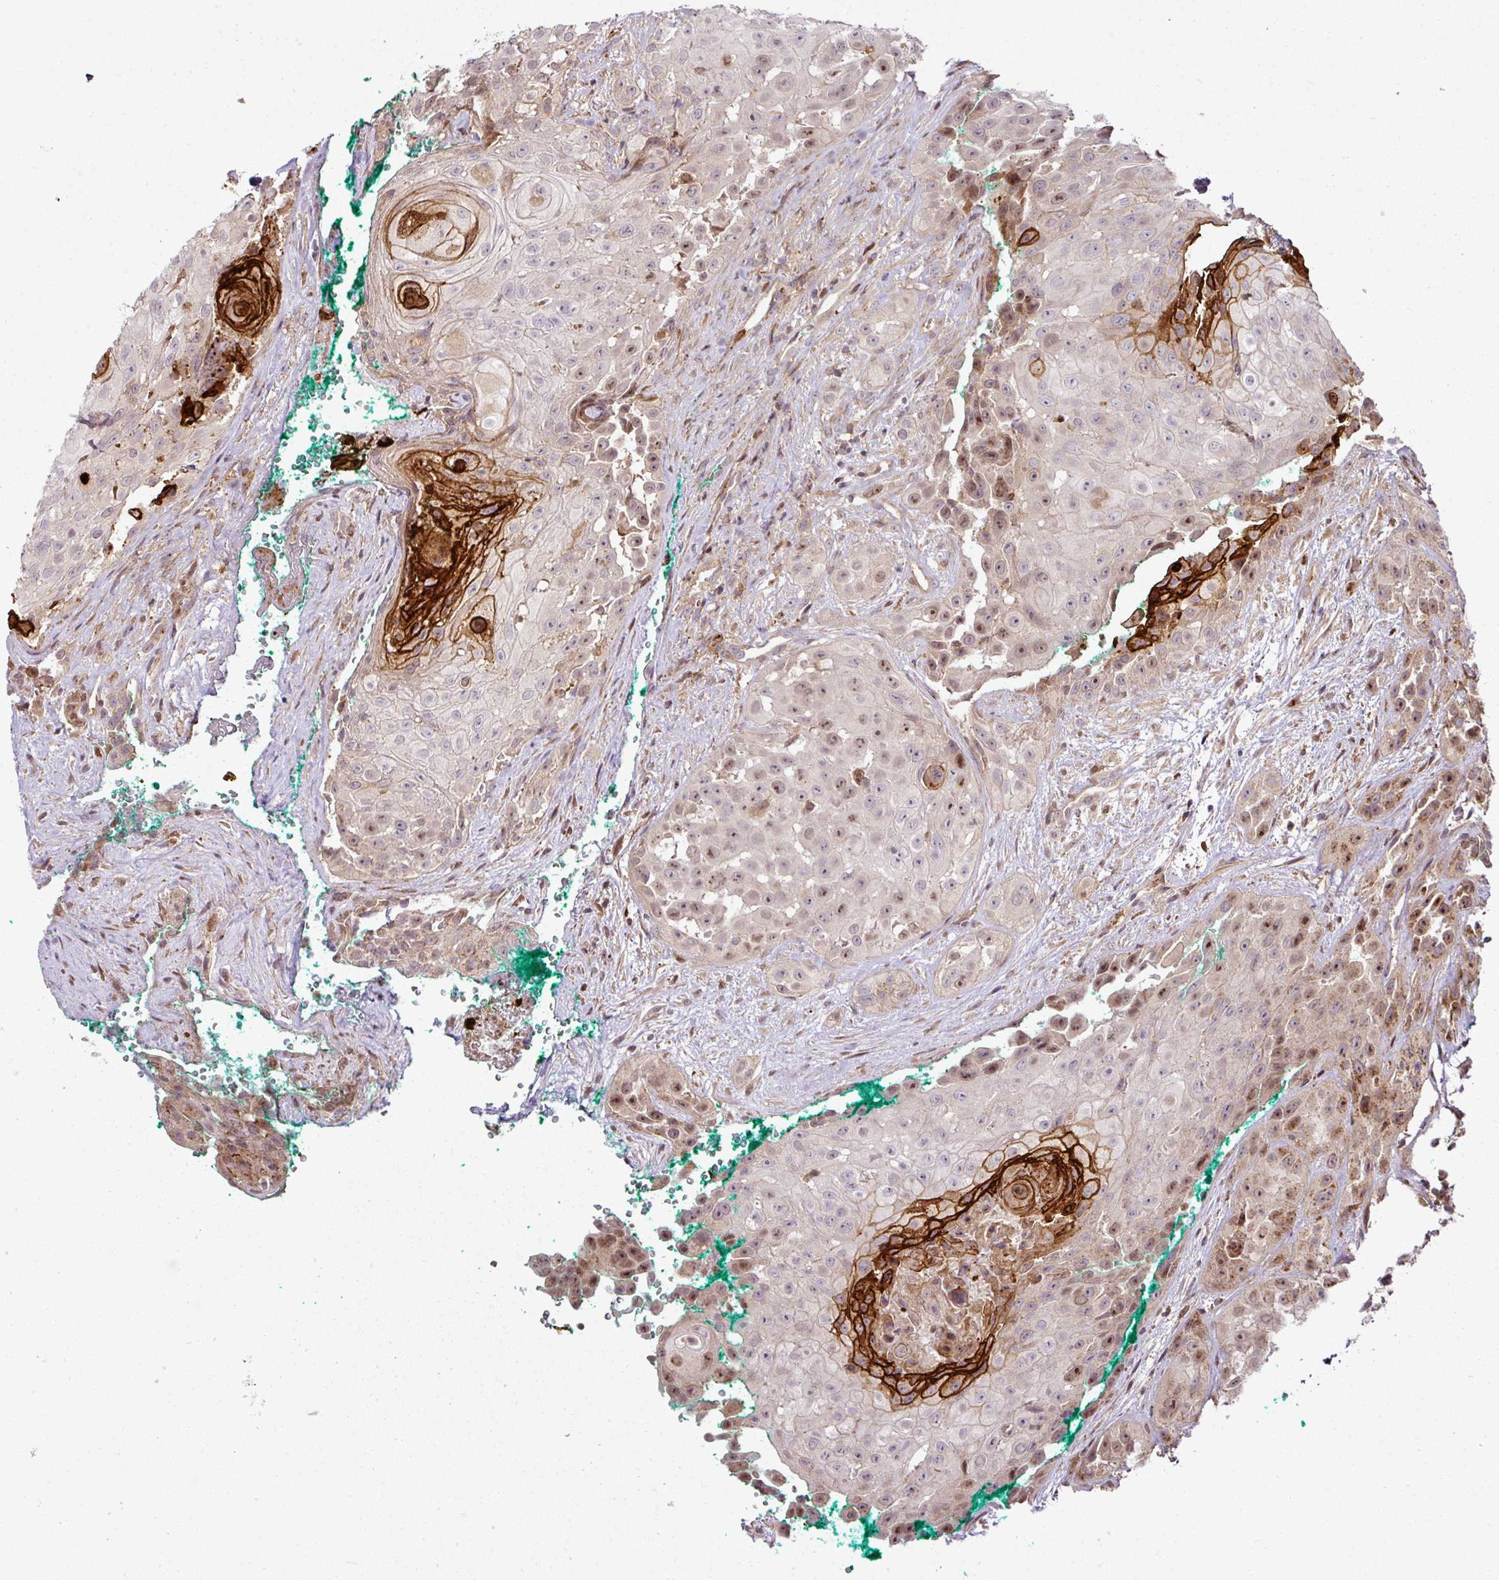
{"staining": {"intensity": "strong", "quantity": "<25%", "location": "cytoplasmic/membranous,nuclear"}, "tissue": "head and neck cancer", "cell_type": "Tumor cells", "image_type": "cancer", "snomed": [{"axis": "morphology", "description": "Squamous cell carcinoma, NOS"}, {"axis": "topography", "description": "Head-Neck"}], "caption": "Immunohistochemistry (IHC) histopathology image of neoplastic tissue: squamous cell carcinoma (head and neck) stained using IHC demonstrates medium levels of strong protein expression localized specifically in the cytoplasmic/membranous and nuclear of tumor cells, appearing as a cytoplasmic/membranous and nuclear brown color.", "gene": "ATAT1", "patient": {"sex": "male", "age": 83}}